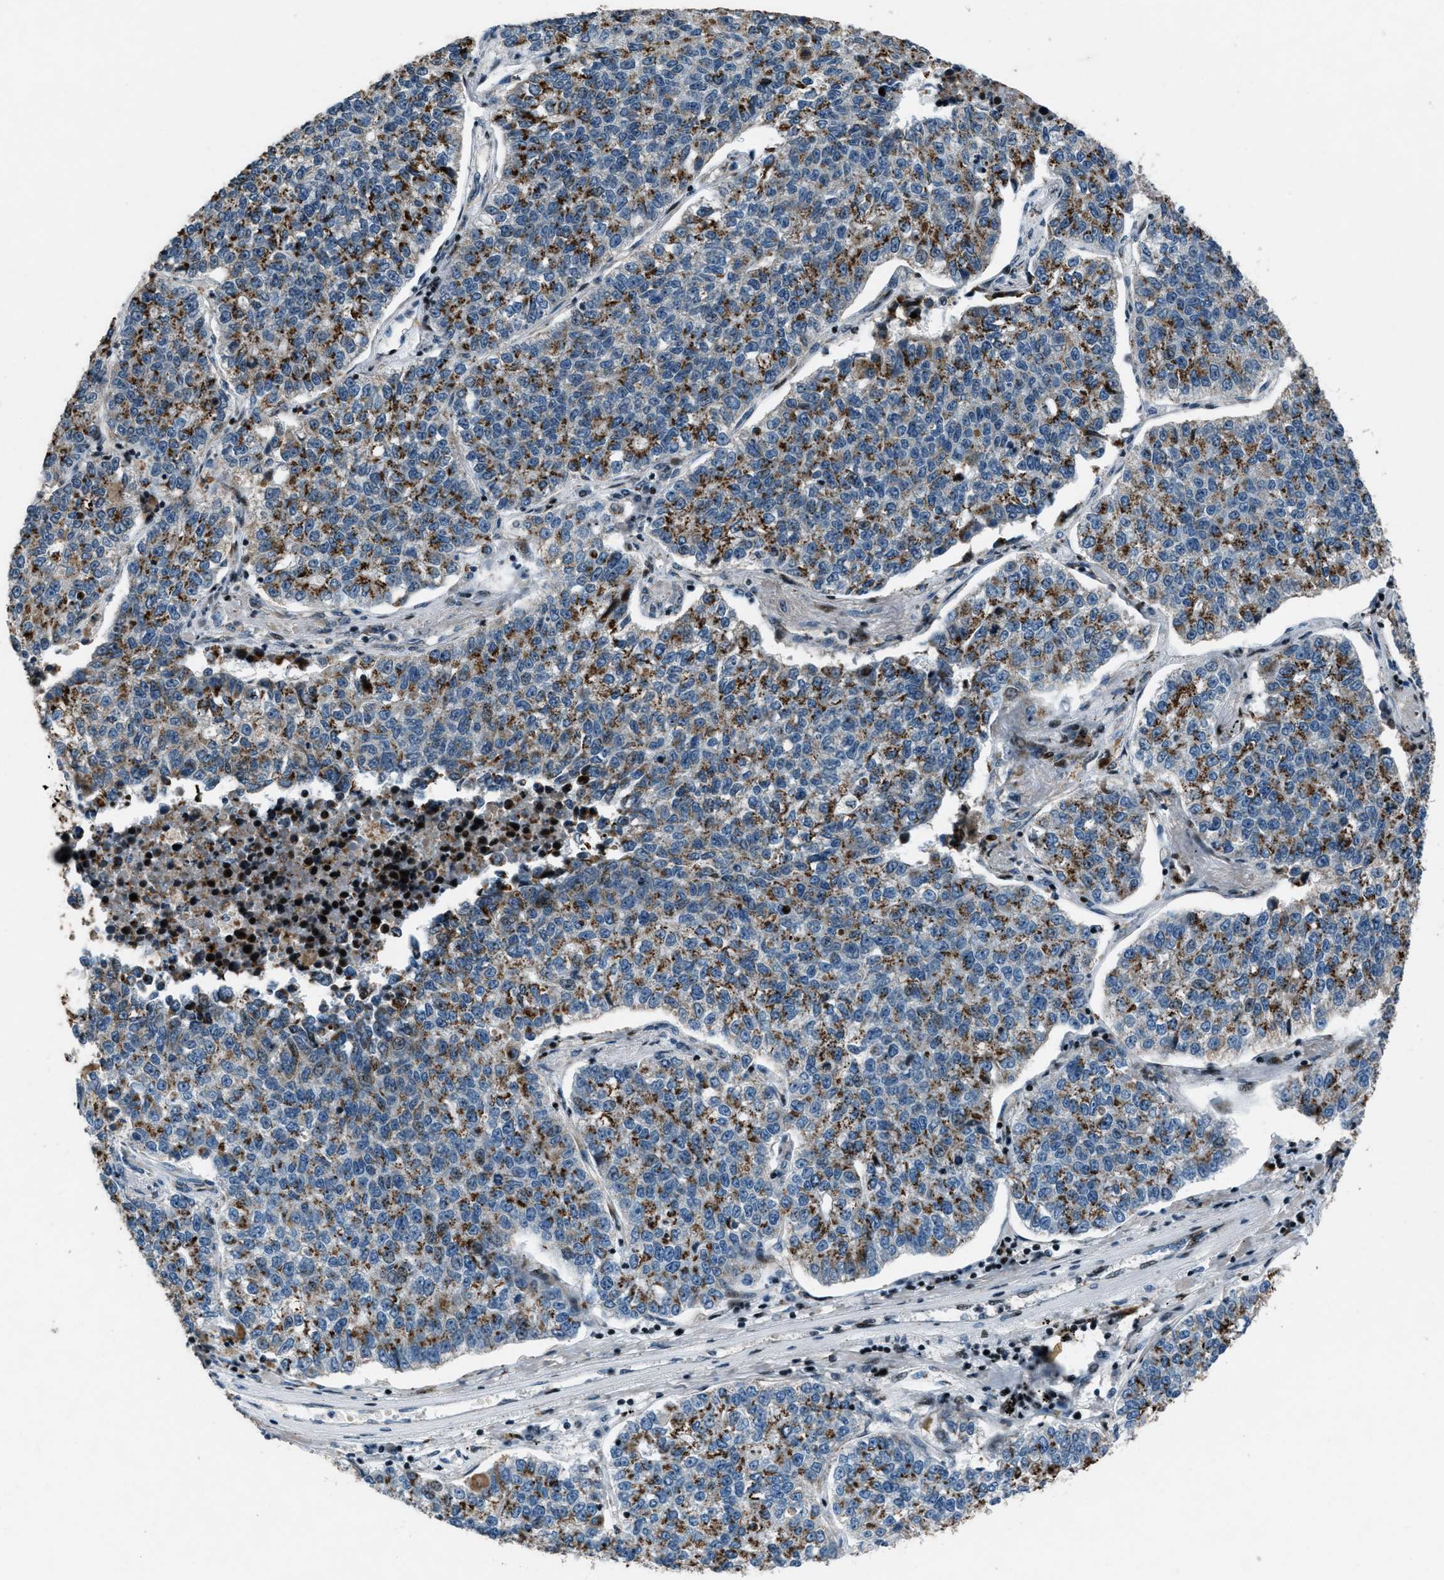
{"staining": {"intensity": "strong", "quantity": "25%-75%", "location": "cytoplasmic/membranous"}, "tissue": "lung cancer", "cell_type": "Tumor cells", "image_type": "cancer", "snomed": [{"axis": "morphology", "description": "Adenocarcinoma, NOS"}, {"axis": "topography", "description": "Lung"}], "caption": "An image of lung cancer stained for a protein displays strong cytoplasmic/membranous brown staining in tumor cells.", "gene": "GPC6", "patient": {"sex": "male", "age": 49}}